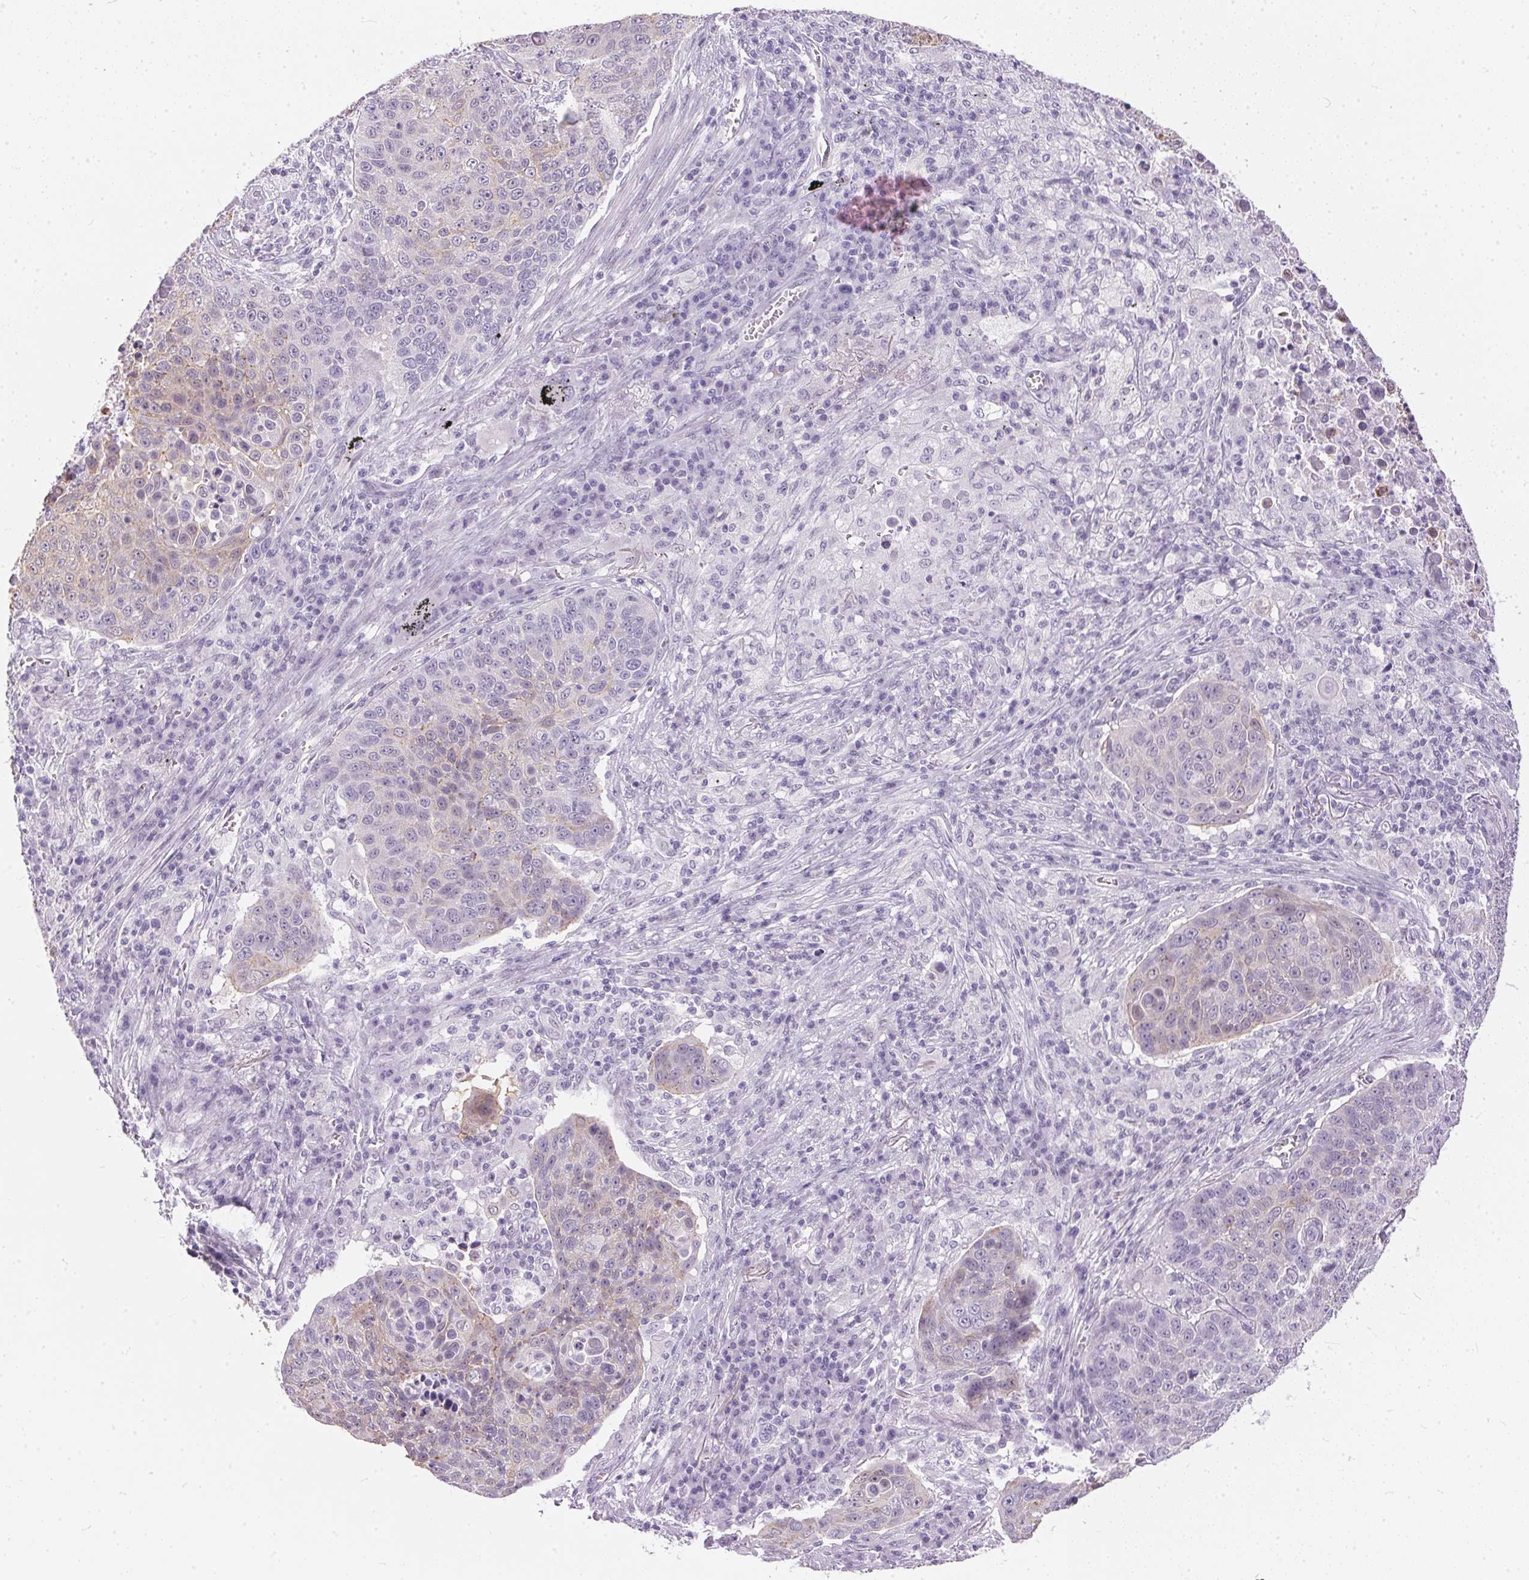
{"staining": {"intensity": "negative", "quantity": "none", "location": "none"}, "tissue": "lung cancer", "cell_type": "Tumor cells", "image_type": "cancer", "snomed": [{"axis": "morphology", "description": "Squamous cell carcinoma, NOS"}, {"axis": "topography", "description": "Lung"}], "caption": "Tumor cells show no significant expression in squamous cell carcinoma (lung).", "gene": "GBP6", "patient": {"sex": "male", "age": 78}}